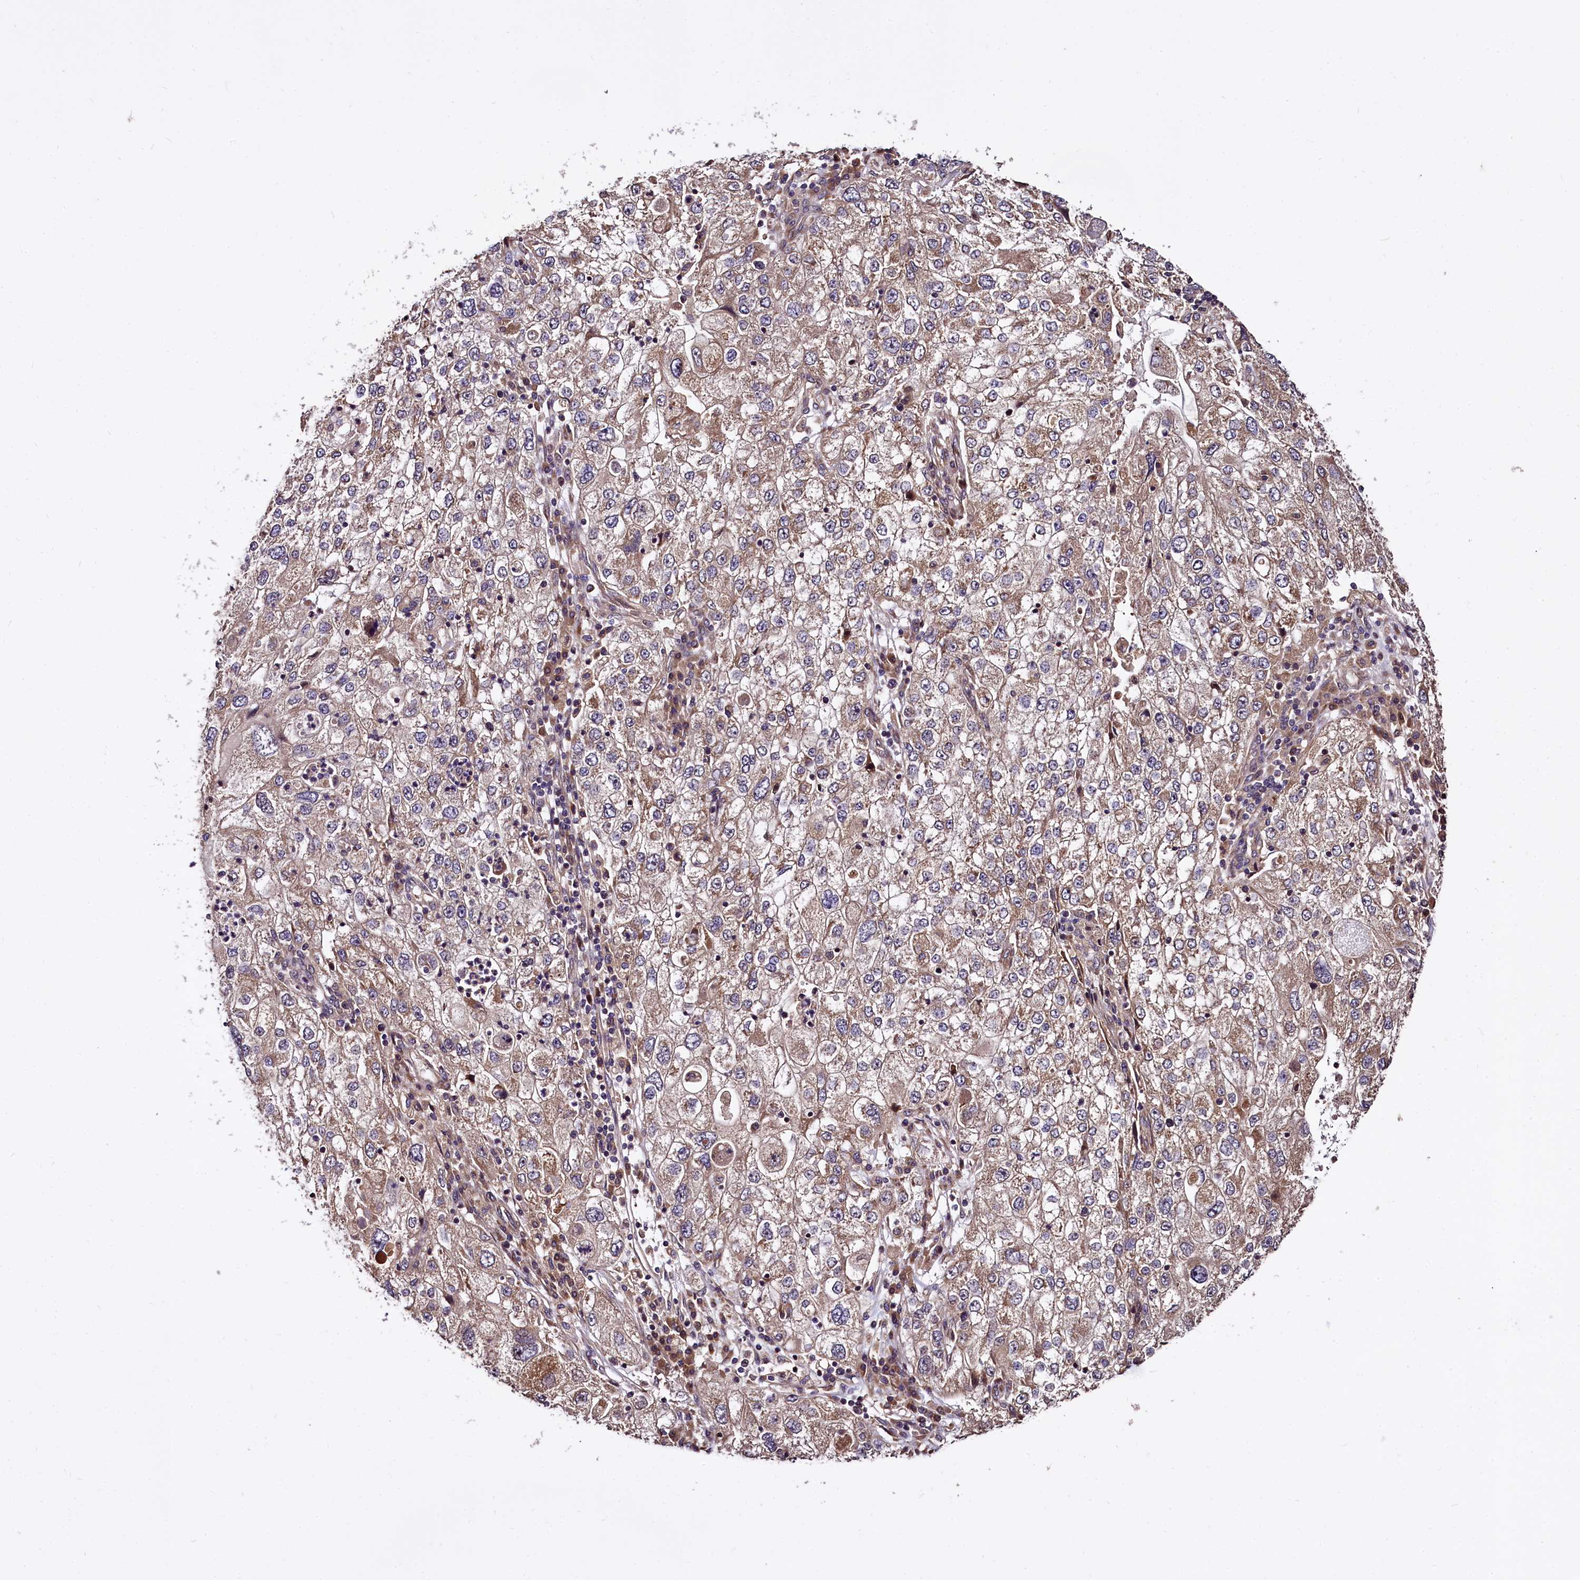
{"staining": {"intensity": "weak", "quantity": ">75%", "location": "cytoplasmic/membranous"}, "tissue": "endometrial cancer", "cell_type": "Tumor cells", "image_type": "cancer", "snomed": [{"axis": "morphology", "description": "Adenocarcinoma, NOS"}, {"axis": "topography", "description": "Endometrium"}], "caption": "The photomicrograph reveals a brown stain indicating the presence of a protein in the cytoplasmic/membranous of tumor cells in adenocarcinoma (endometrial).", "gene": "TBCEL", "patient": {"sex": "female", "age": 49}}